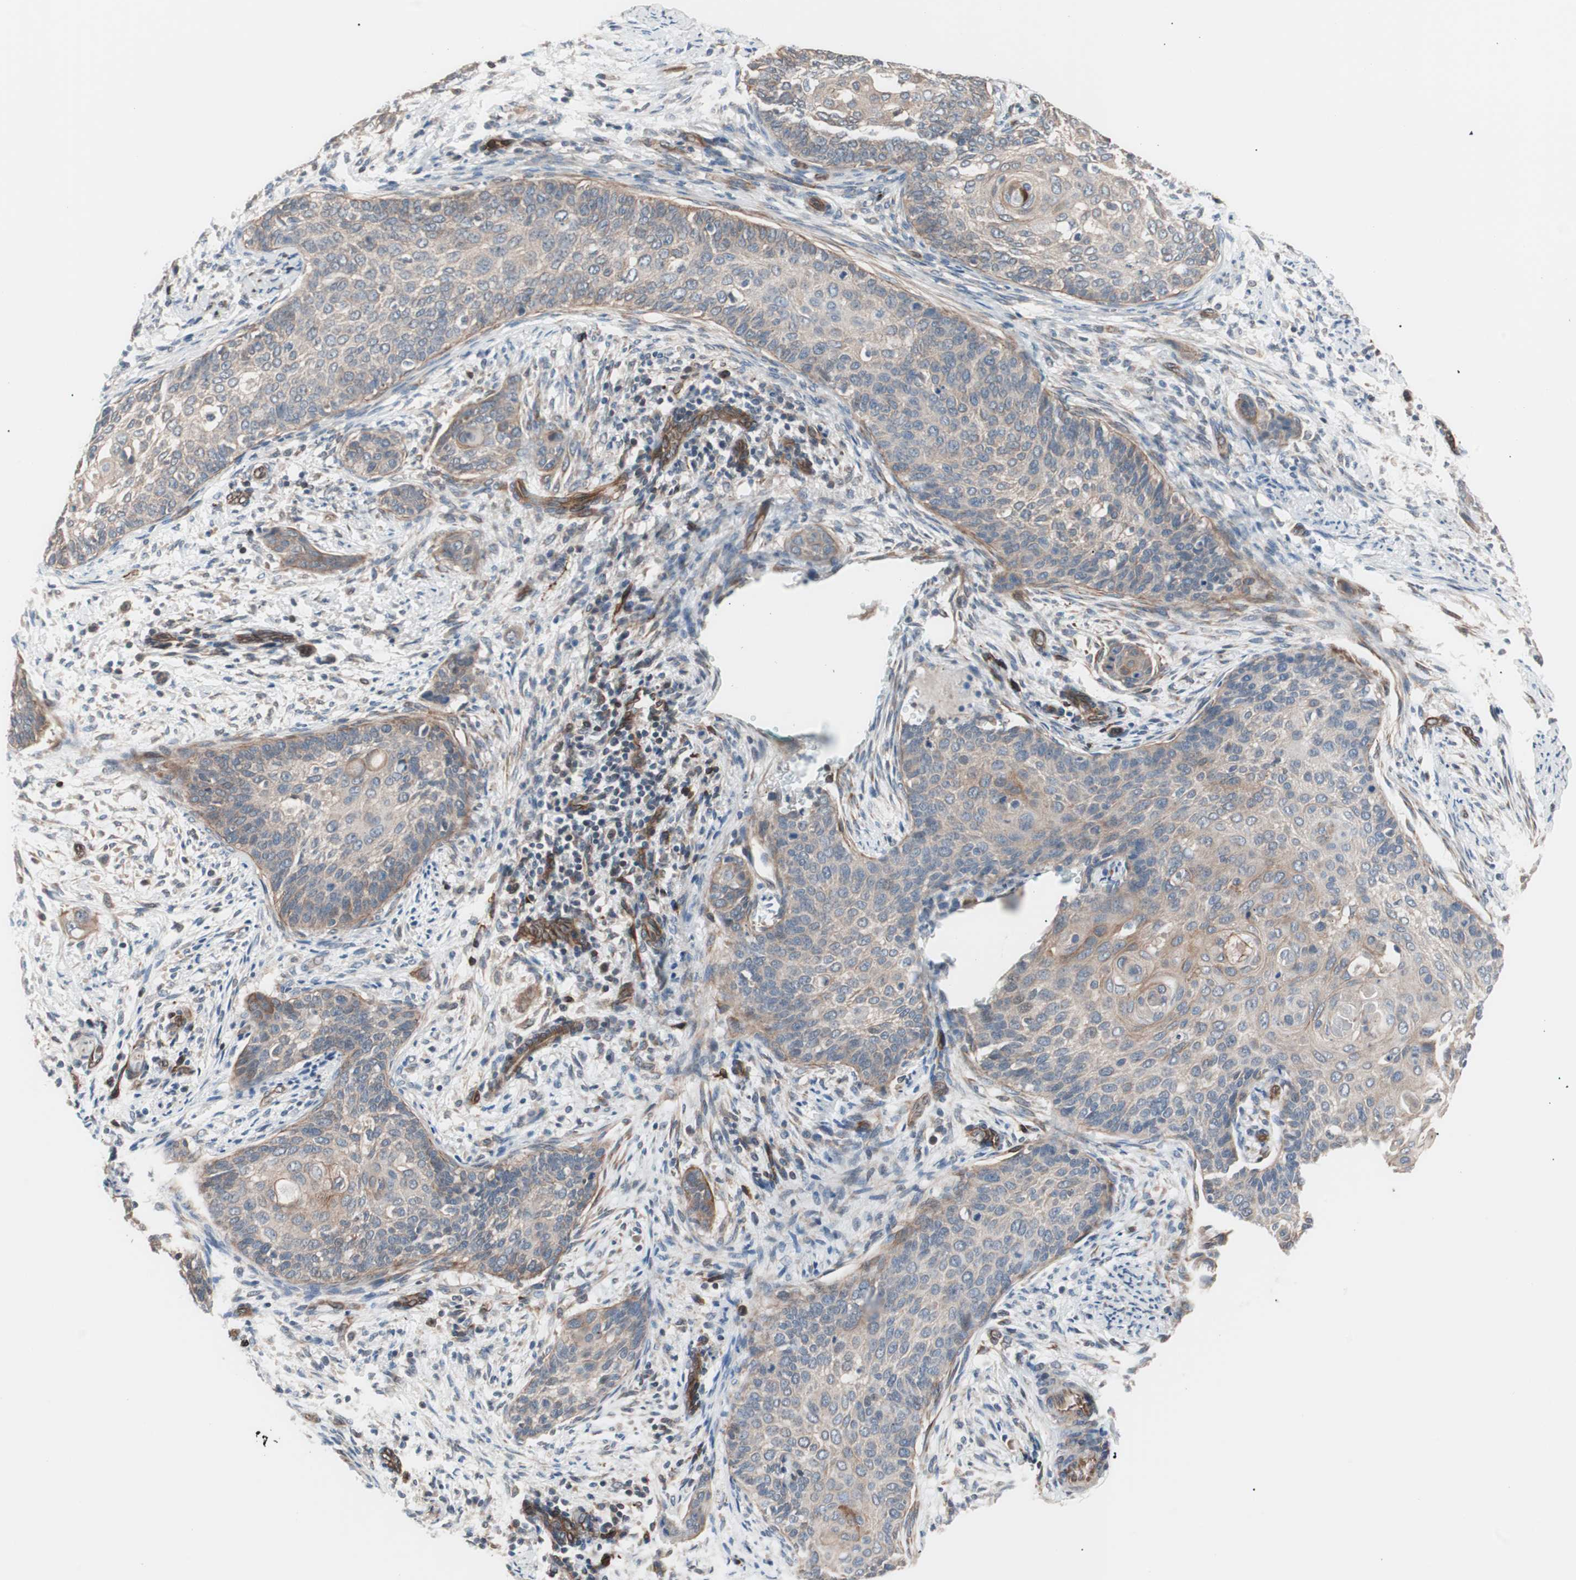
{"staining": {"intensity": "weak", "quantity": "25%-75%", "location": "cytoplasmic/membranous"}, "tissue": "cervical cancer", "cell_type": "Tumor cells", "image_type": "cancer", "snomed": [{"axis": "morphology", "description": "Squamous cell carcinoma, NOS"}, {"axis": "topography", "description": "Cervix"}], "caption": "Immunohistochemical staining of human cervical cancer displays low levels of weak cytoplasmic/membranous protein positivity in about 25%-75% of tumor cells. (brown staining indicates protein expression, while blue staining denotes nuclei).", "gene": "SMG1", "patient": {"sex": "female", "age": 33}}